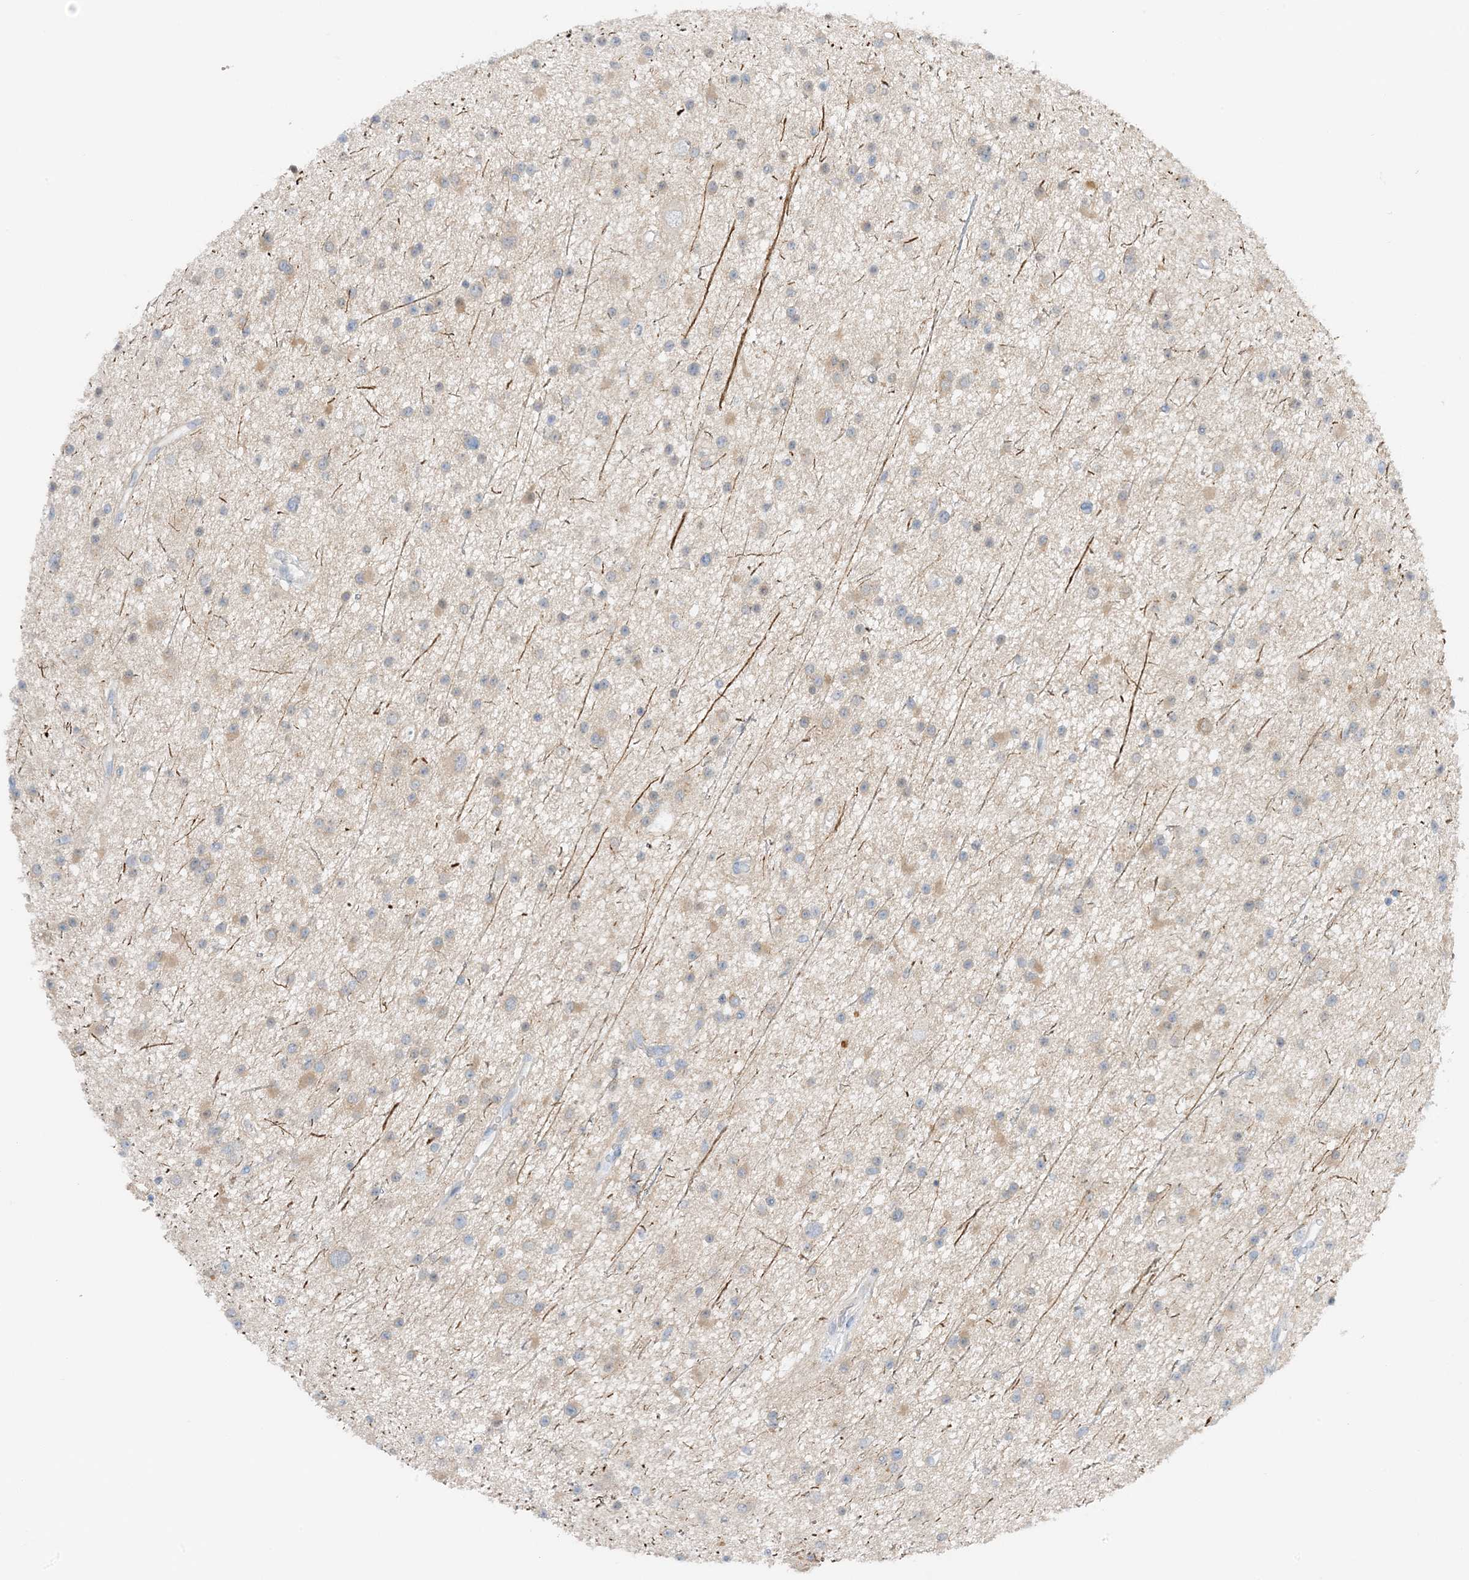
{"staining": {"intensity": "weak", "quantity": "<25%", "location": "cytoplasmic/membranous"}, "tissue": "glioma", "cell_type": "Tumor cells", "image_type": "cancer", "snomed": [{"axis": "morphology", "description": "Glioma, malignant, Low grade"}, {"axis": "topography", "description": "Cerebral cortex"}], "caption": "A photomicrograph of glioma stained for a protein displays no brown staining in tumor cells. (Brightfield microscopy of DAB (3,3'-diaminobenzidine) IHC at high magnification).", "gene": "KIFBP", "patient": {"sex": "female", "age": 39}}